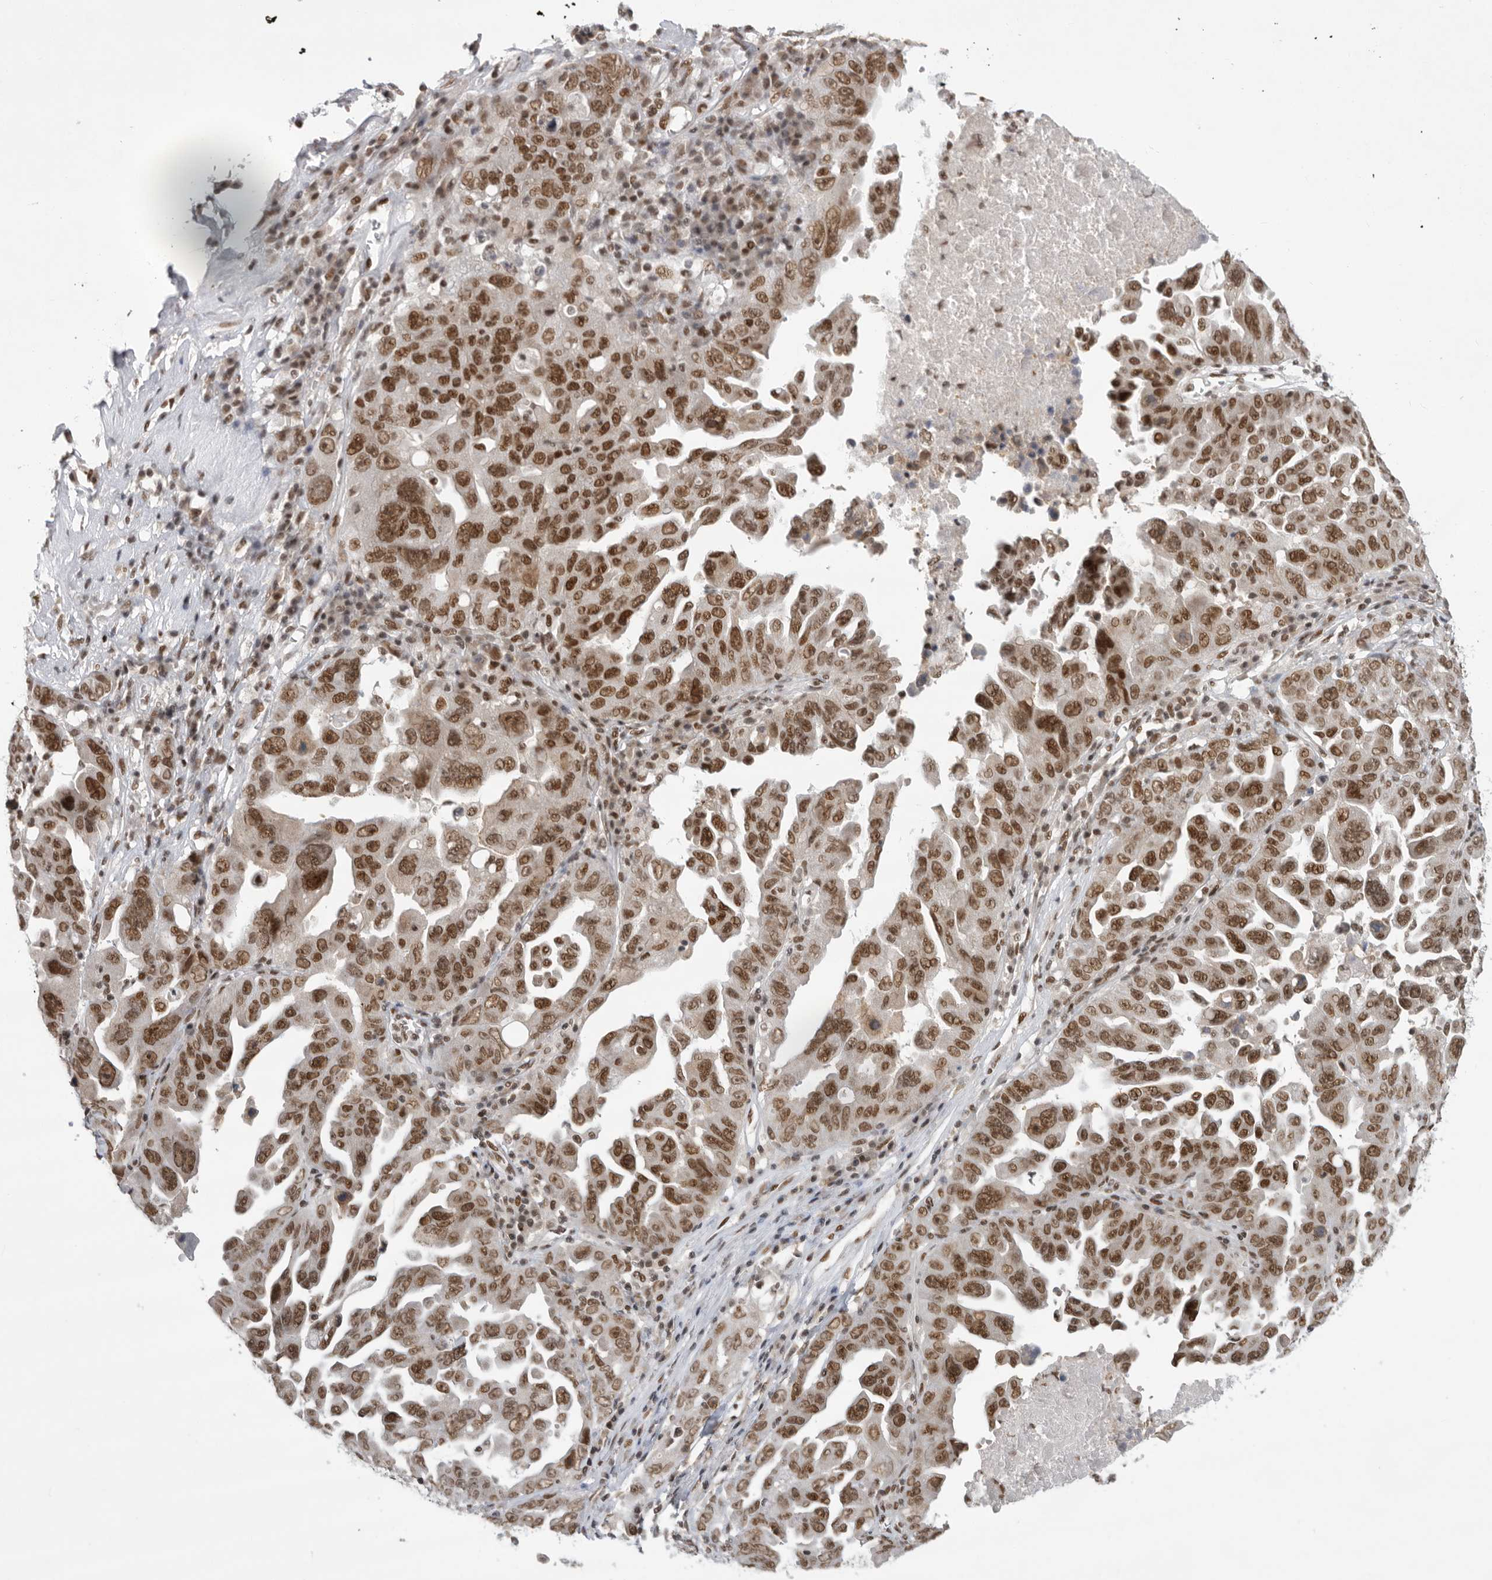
{"staining": {"intensity": "strong", "quantity": ">75%", "location": "nuclear"}, "tissue": "ovarian cancer", "cell_type": "Tumor cells", "image_type": "cancer", "snomed": [{"axis": "morphology", "description": "Carcinoma, endometroid"}, {"axis": "topography", "description": "Ovary"}], "caption": "Protein staining of ovarian cancer (endometroid carcinoma) tissue exhibits strong nuclear positivity in approximately >75% of tumor cells.", "gene": "ZNF830", "patient": {"sex": "female", "age": 62}}